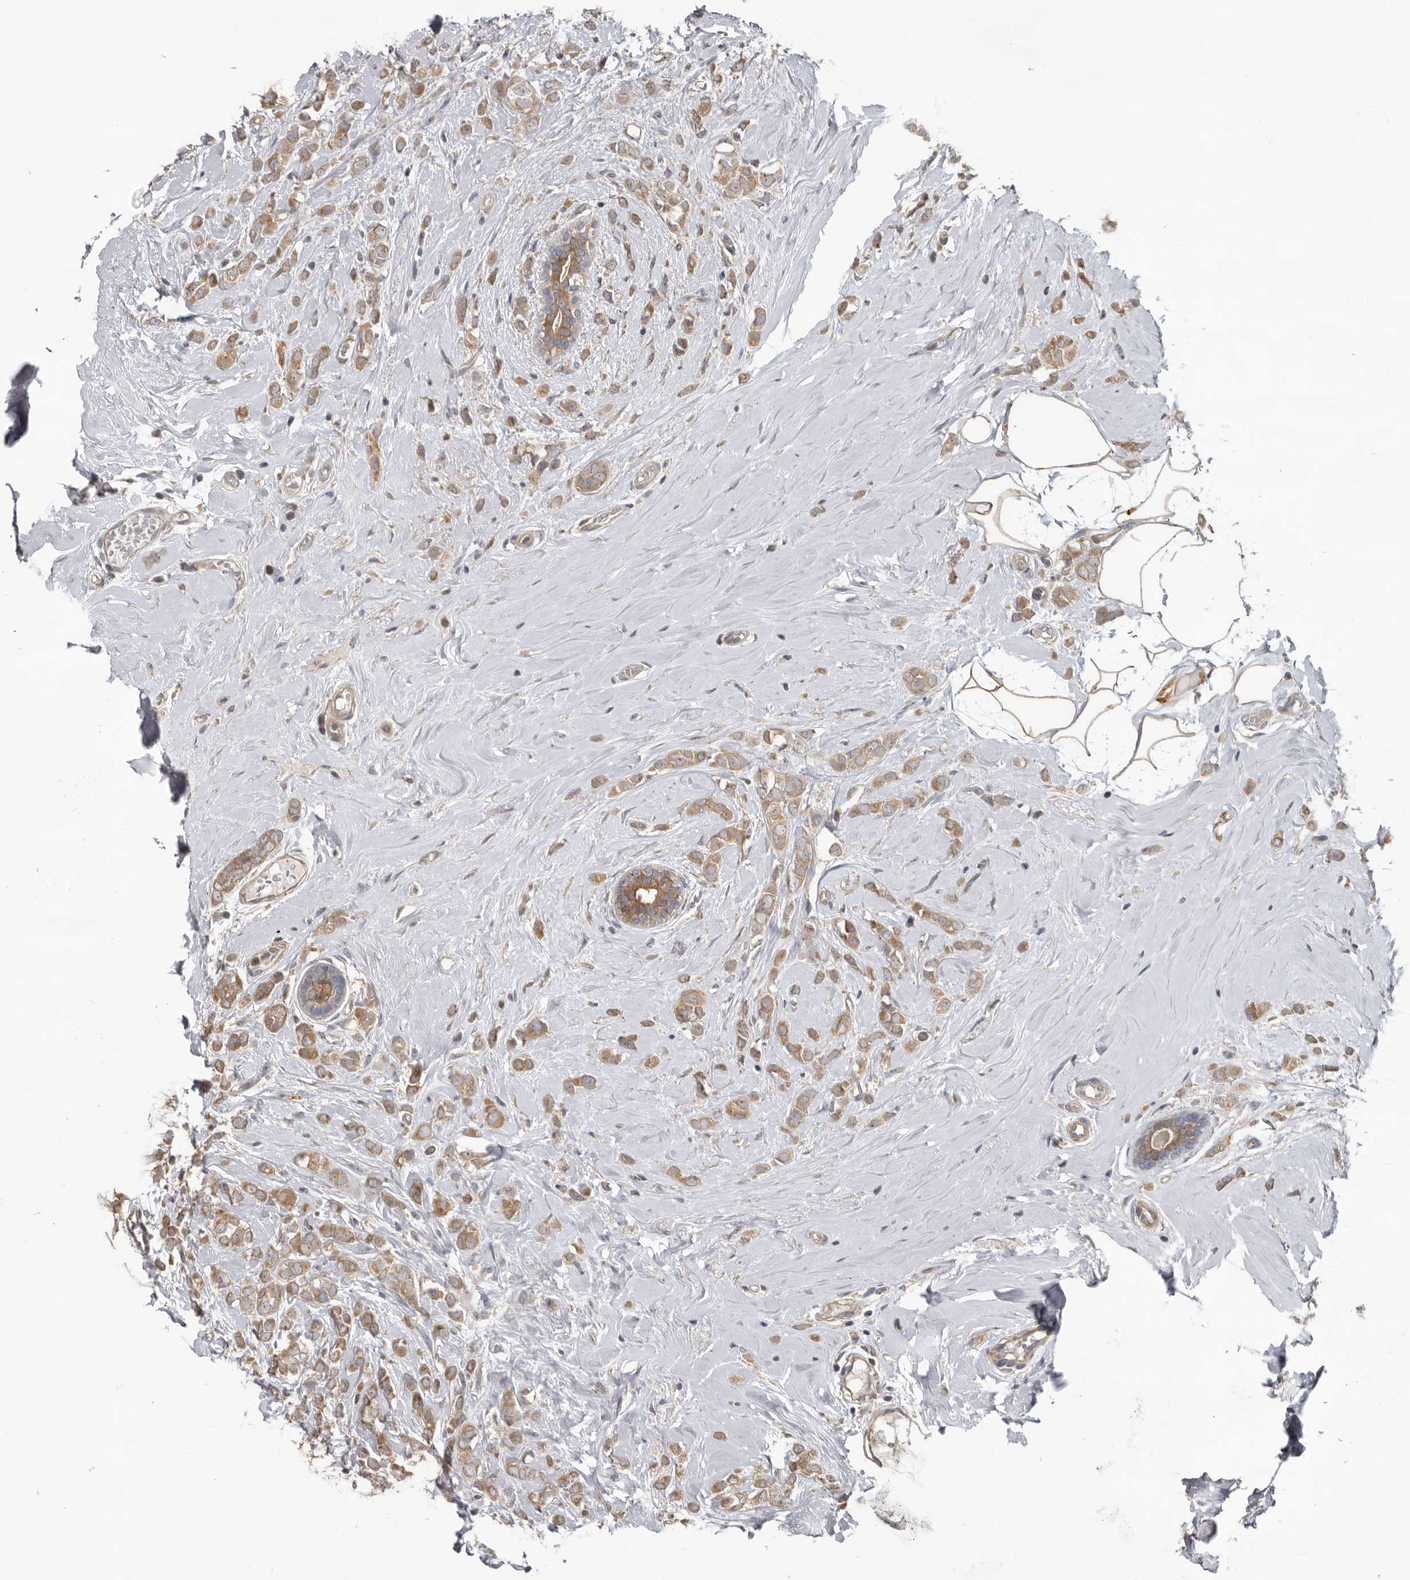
{"staining": {"intensity": "moderate", "quantity": ">75%", "location": "cytoplasmic/membranous"}, "tissue": "breast cancer", "cell_type": "Tumor cells", "image_type": "cancer", "snomed": [{"axis": "morphology", "description": "Lobular carcinoma"}, {"axis": "topography", "description": "Breast"}], "caption": "Immunohistochemistry image of breast cancer stained for a protein (brown), which shows medium levels of moderate cytoplasmic/membranous staining in about >75% of tumor cells.", "gene": "HINT3", "patient": {"sex": "female", "age": 47}}